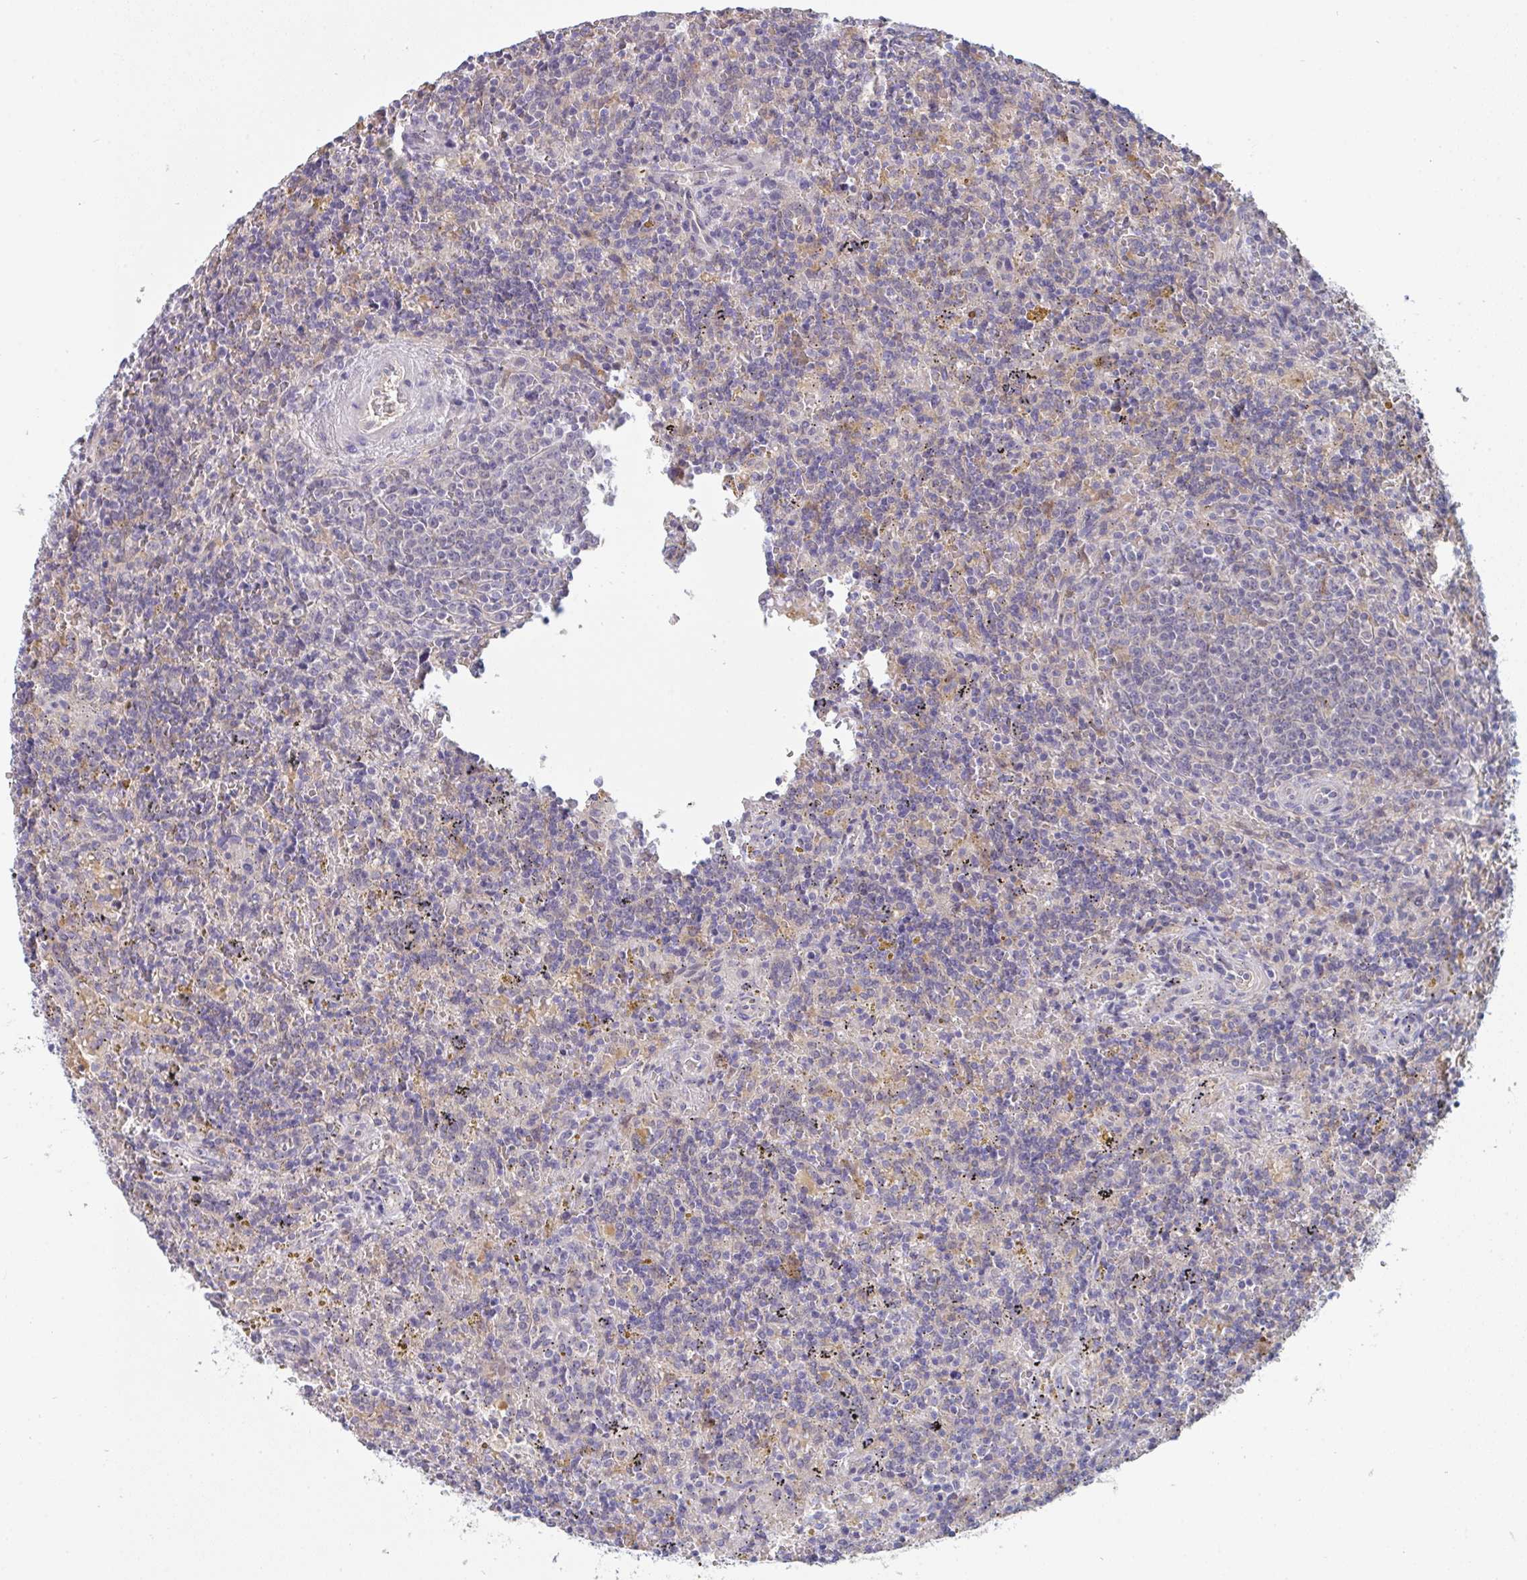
{"staining": {"intensity": "negative", "quantity": "none", "location": "none"}, "tissue": "lymphoma", "cell_type": "Tumor cells", "image_type": "cancer", "snomed": [{"axis": "morphology", "description": "Malignant lymphoma, non-Hodgkin's type, Low grade"}, {"axis": "topography", "description": "Spleen"}], "caption": "Tumor cells are negative for protein expression in human malignant lymphoma, non-Hodgkin's type (low-grade).", "gene": "PTPRD", "patient": {"sex": "male", "age": 67}}